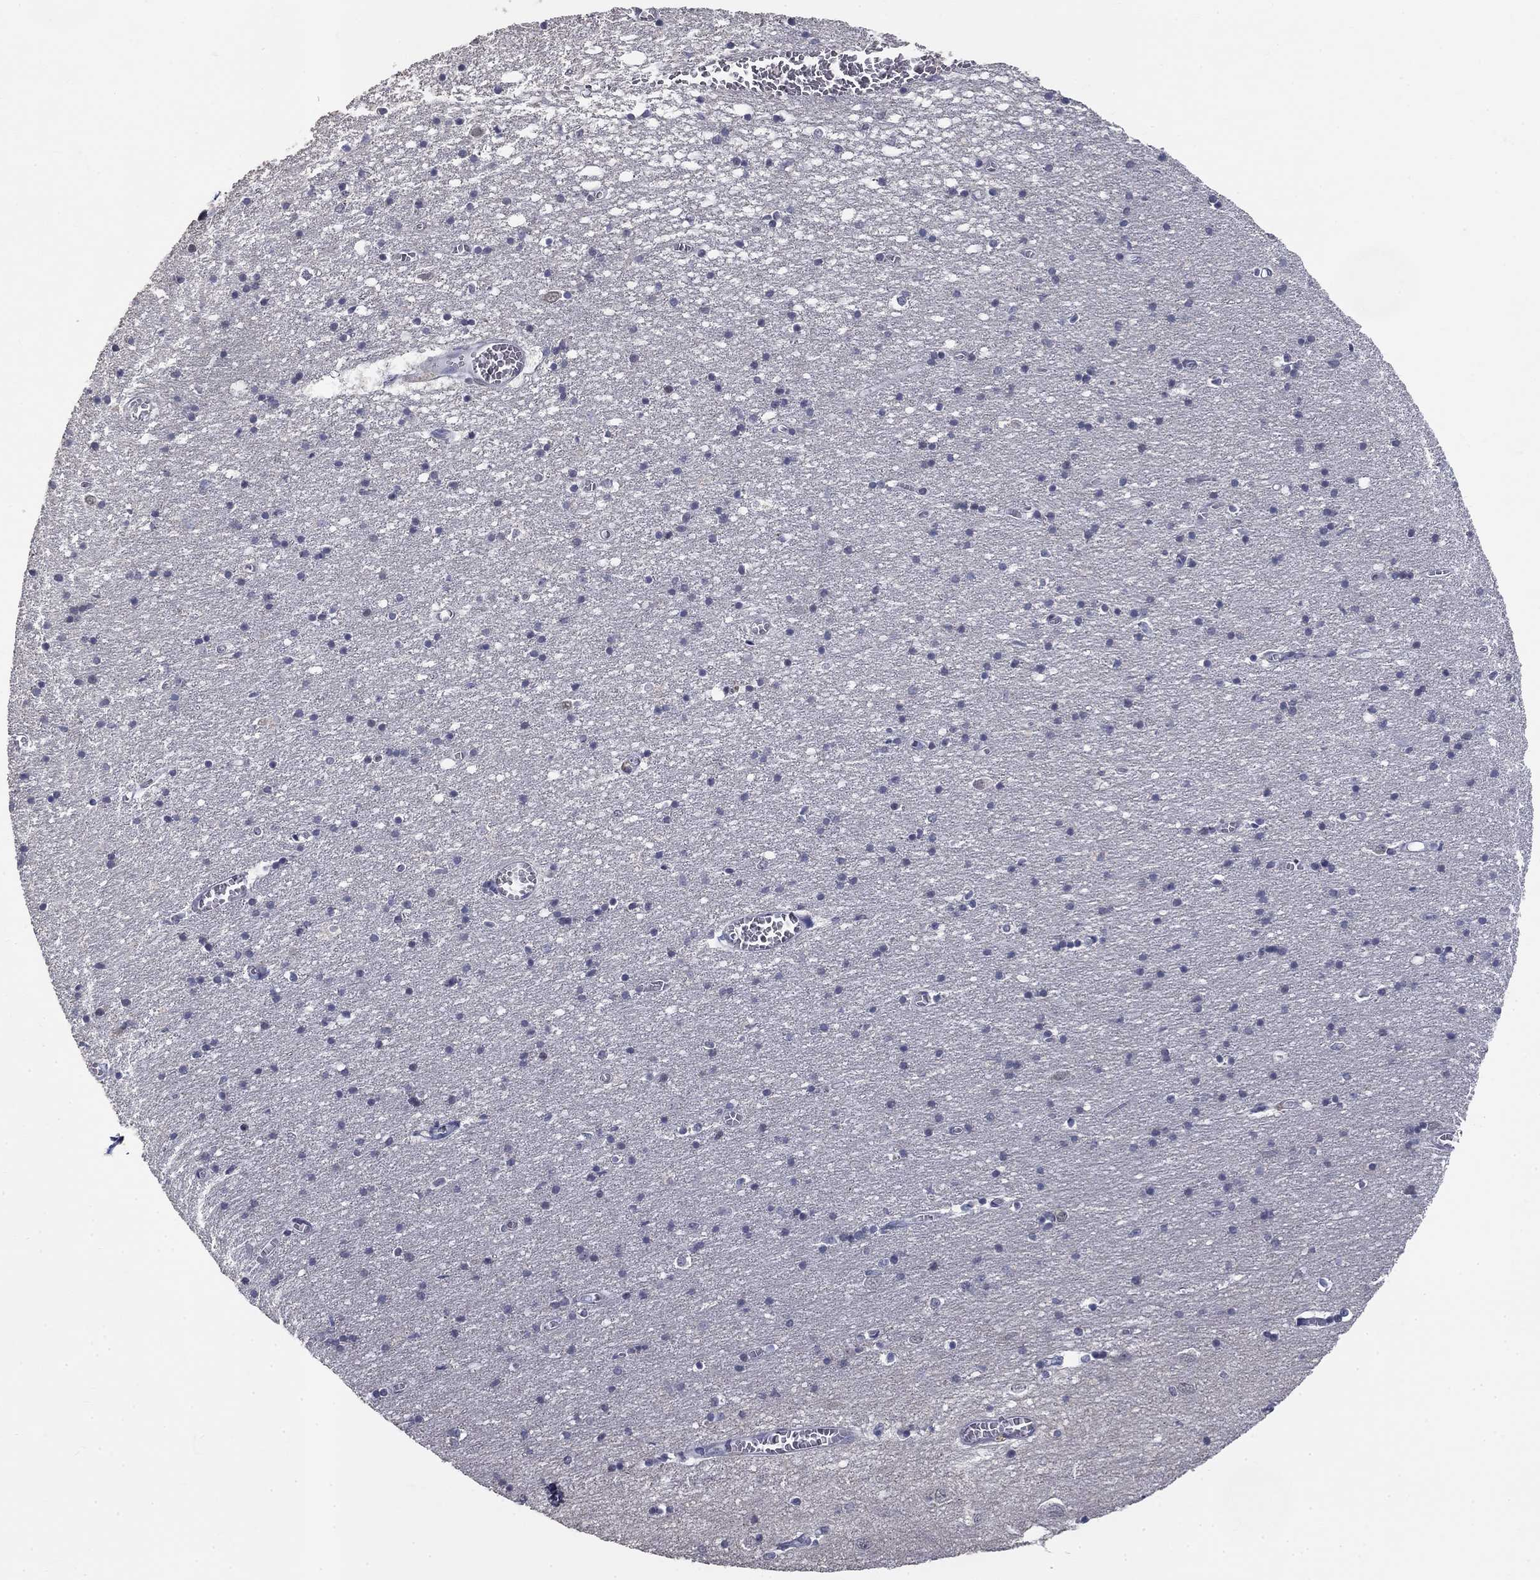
{"staining": {"intensity": "negative", "quantity": "none", "location": "none"}, "tissue": "cerebral cortex", "cell_type": "Endothelial cells", "image_type": "normal", "snomed": [{"axis": "morphology", "description": "Normal tissue, NOS"}, {"axis": "topography", "description": "Cerebral cortex"}], "caption": "The image reveals no staining of endothelial cells in benign cerebral cortex.", "gene": "SPATA33", "patient": {"sex": "male", "age": 70}}